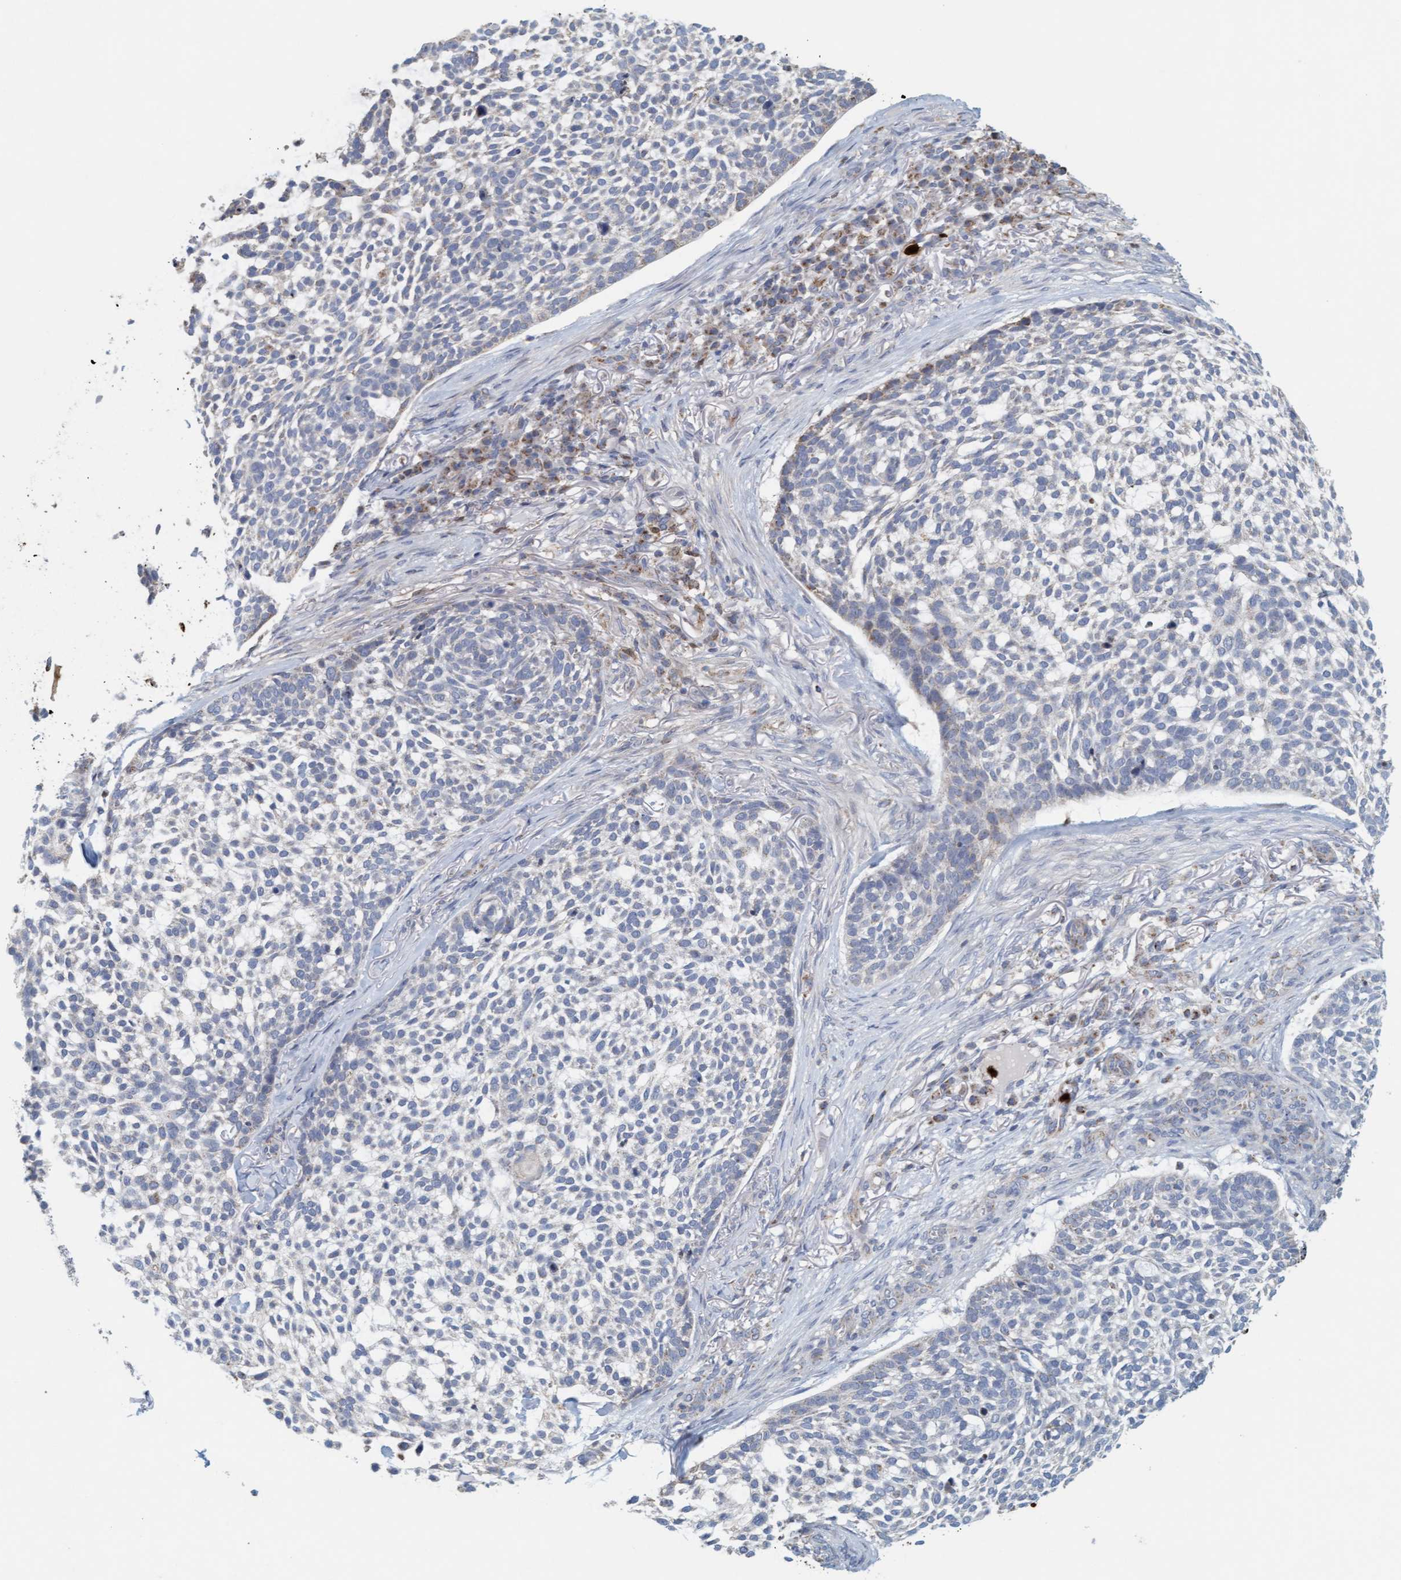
{"staining": {"intensity": "weak", "quantity": "<25%", "location": "cytoplasmic/membranous"}, "tissue": "skin cancer", "cell_type": "Tumor cells", "image_type": "cancer", "snomed": [{"axis": "morphology", "description": "Basal cell carcinoma"}, {"axis": "topography", "description": "Skin"}], "caption": "A photomicrograph of human skin cancer (basal cell carcinoma) is negative for staining in tumor cells.", "gene": "B9D1", "patient": {"sex": "female", "age": 64}}